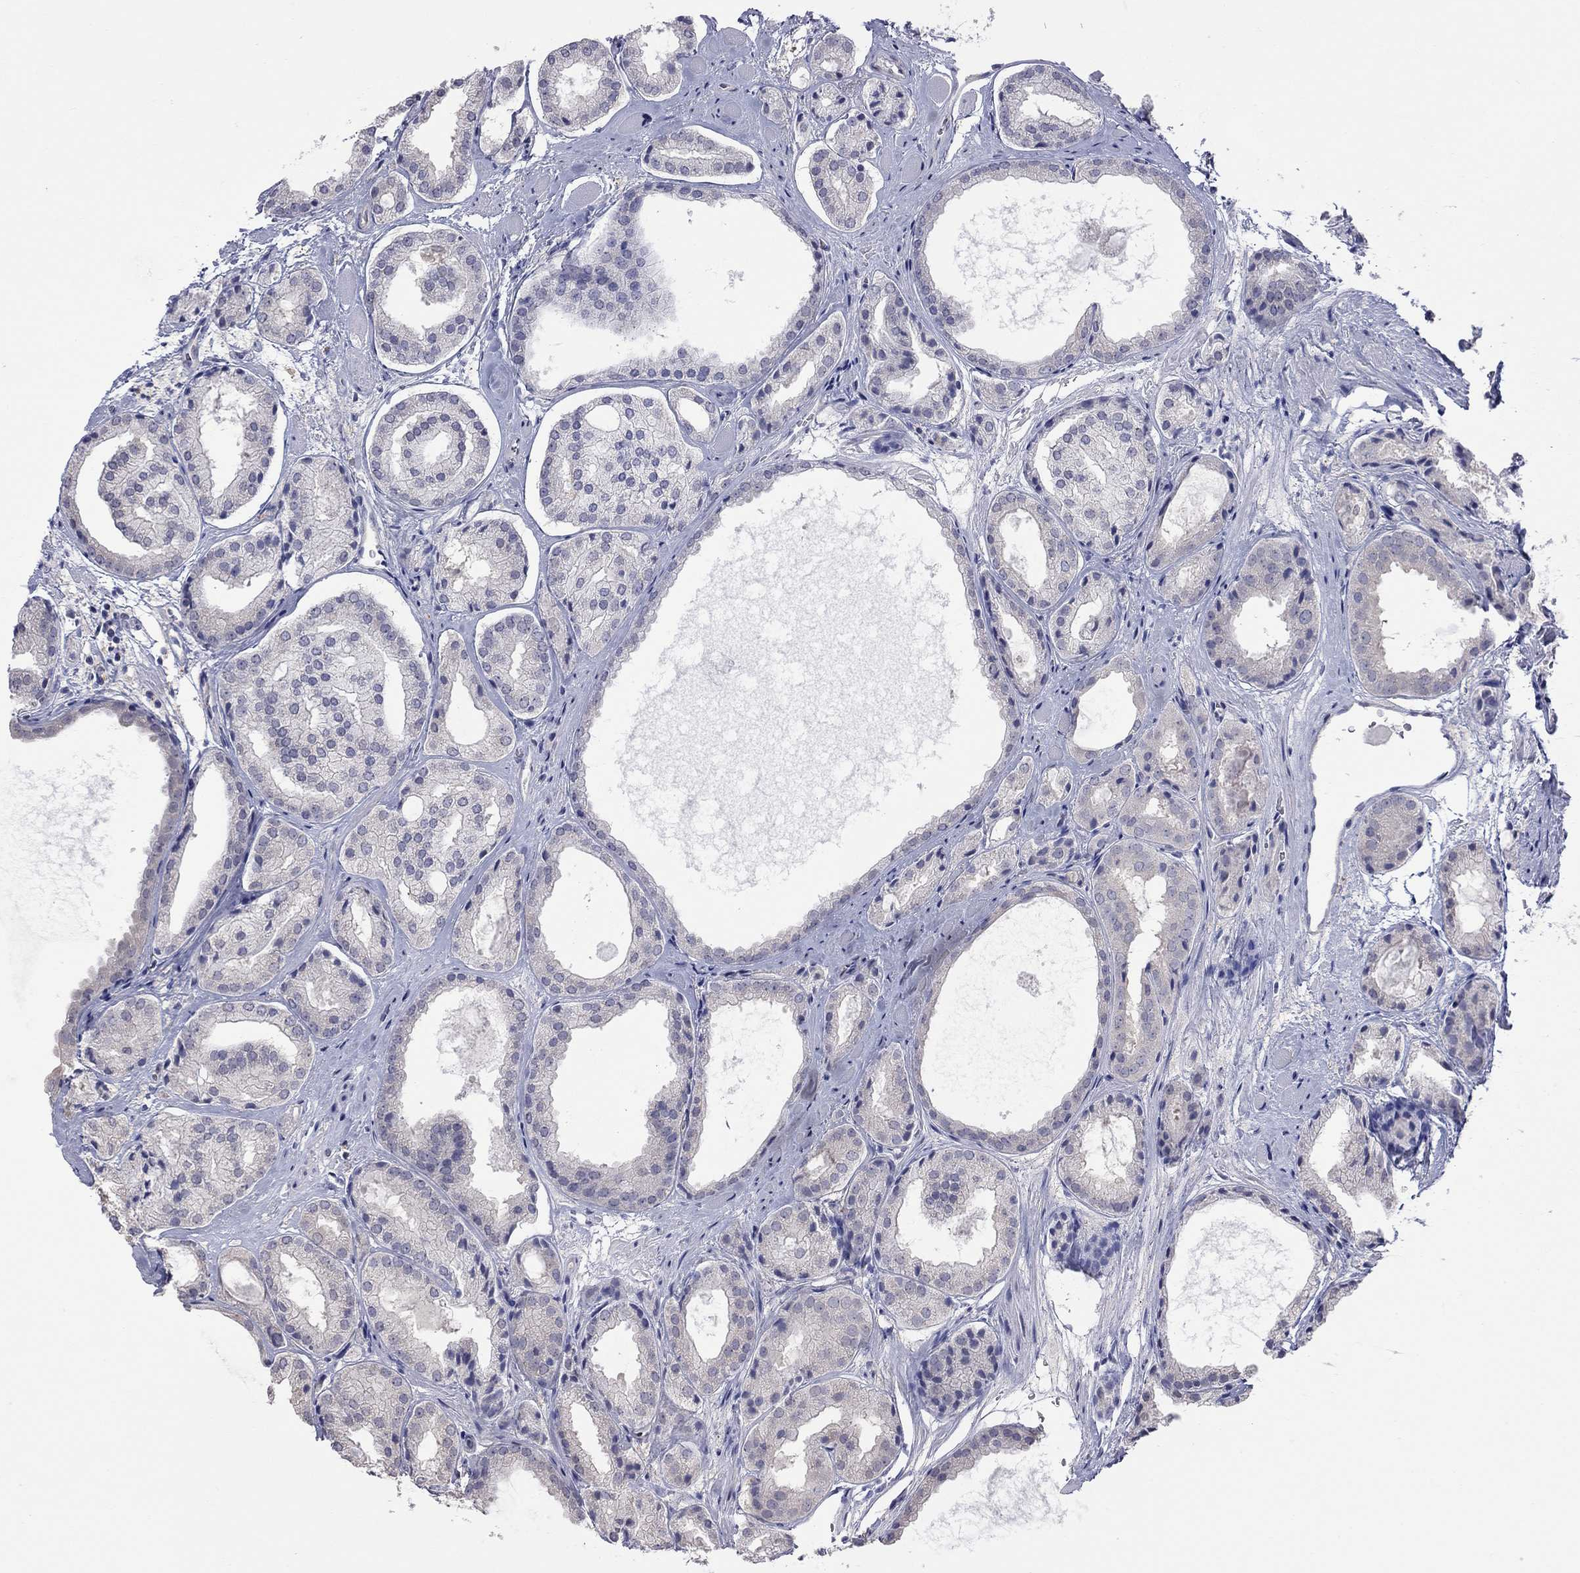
{"staining": {"intensity": "negative", "quantity": "none", "location": "none"}, "tissue": "prostate cancer", "cell_type": "Tumor cells", "image_type": "cancer", "snomed": [{"axis": "morphology", "description": "Adenocarcinoma, Low grade"}, {"axis": "topography", "description": "Prostate"}], "caption": "The immunohistochemistry micrograph has no significant positivity in tumor cells of prostate cancer tissue.", "gene": "HYLS1", "patient": {"sex": "male", "age": 69}}